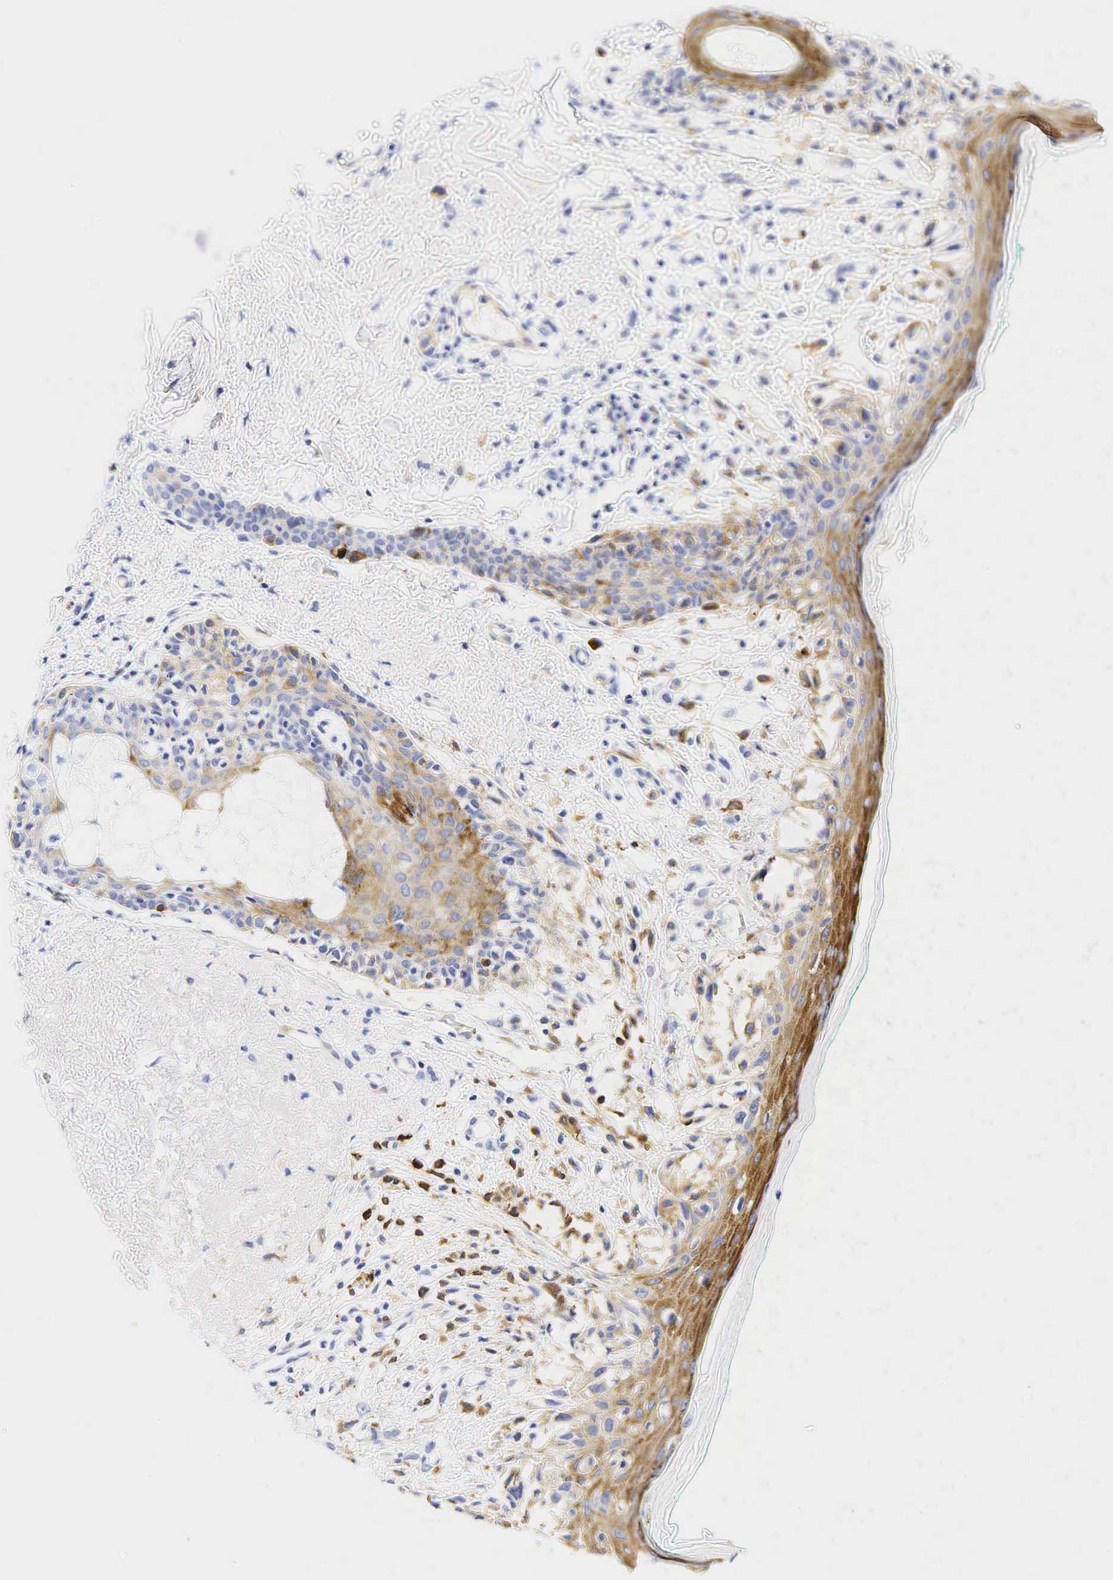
{"staining": {"intensity": "negative", "quantity": "none", "location": "none"}, "tissue": "melanoma", "cell_type": "Tumor cells", "image_type": "cancer", "snomed": [{"axis": "morphology", "description": "Malignant melanoma, NOS"}, {"axis": "topography", "description": "Skin"}], "caption": "Immunohistochemical staining of human melanoma displays no significant expression in tumor cells. (Stains: DAB (3,3'-diaminobenzidine) immunohistochemistry with hematoxylin counter stain, Microscopy: brightfield microscopy at high magnification).", "gene": "TNFRSF8", "patient": {"sex": "male", "age": 80}}